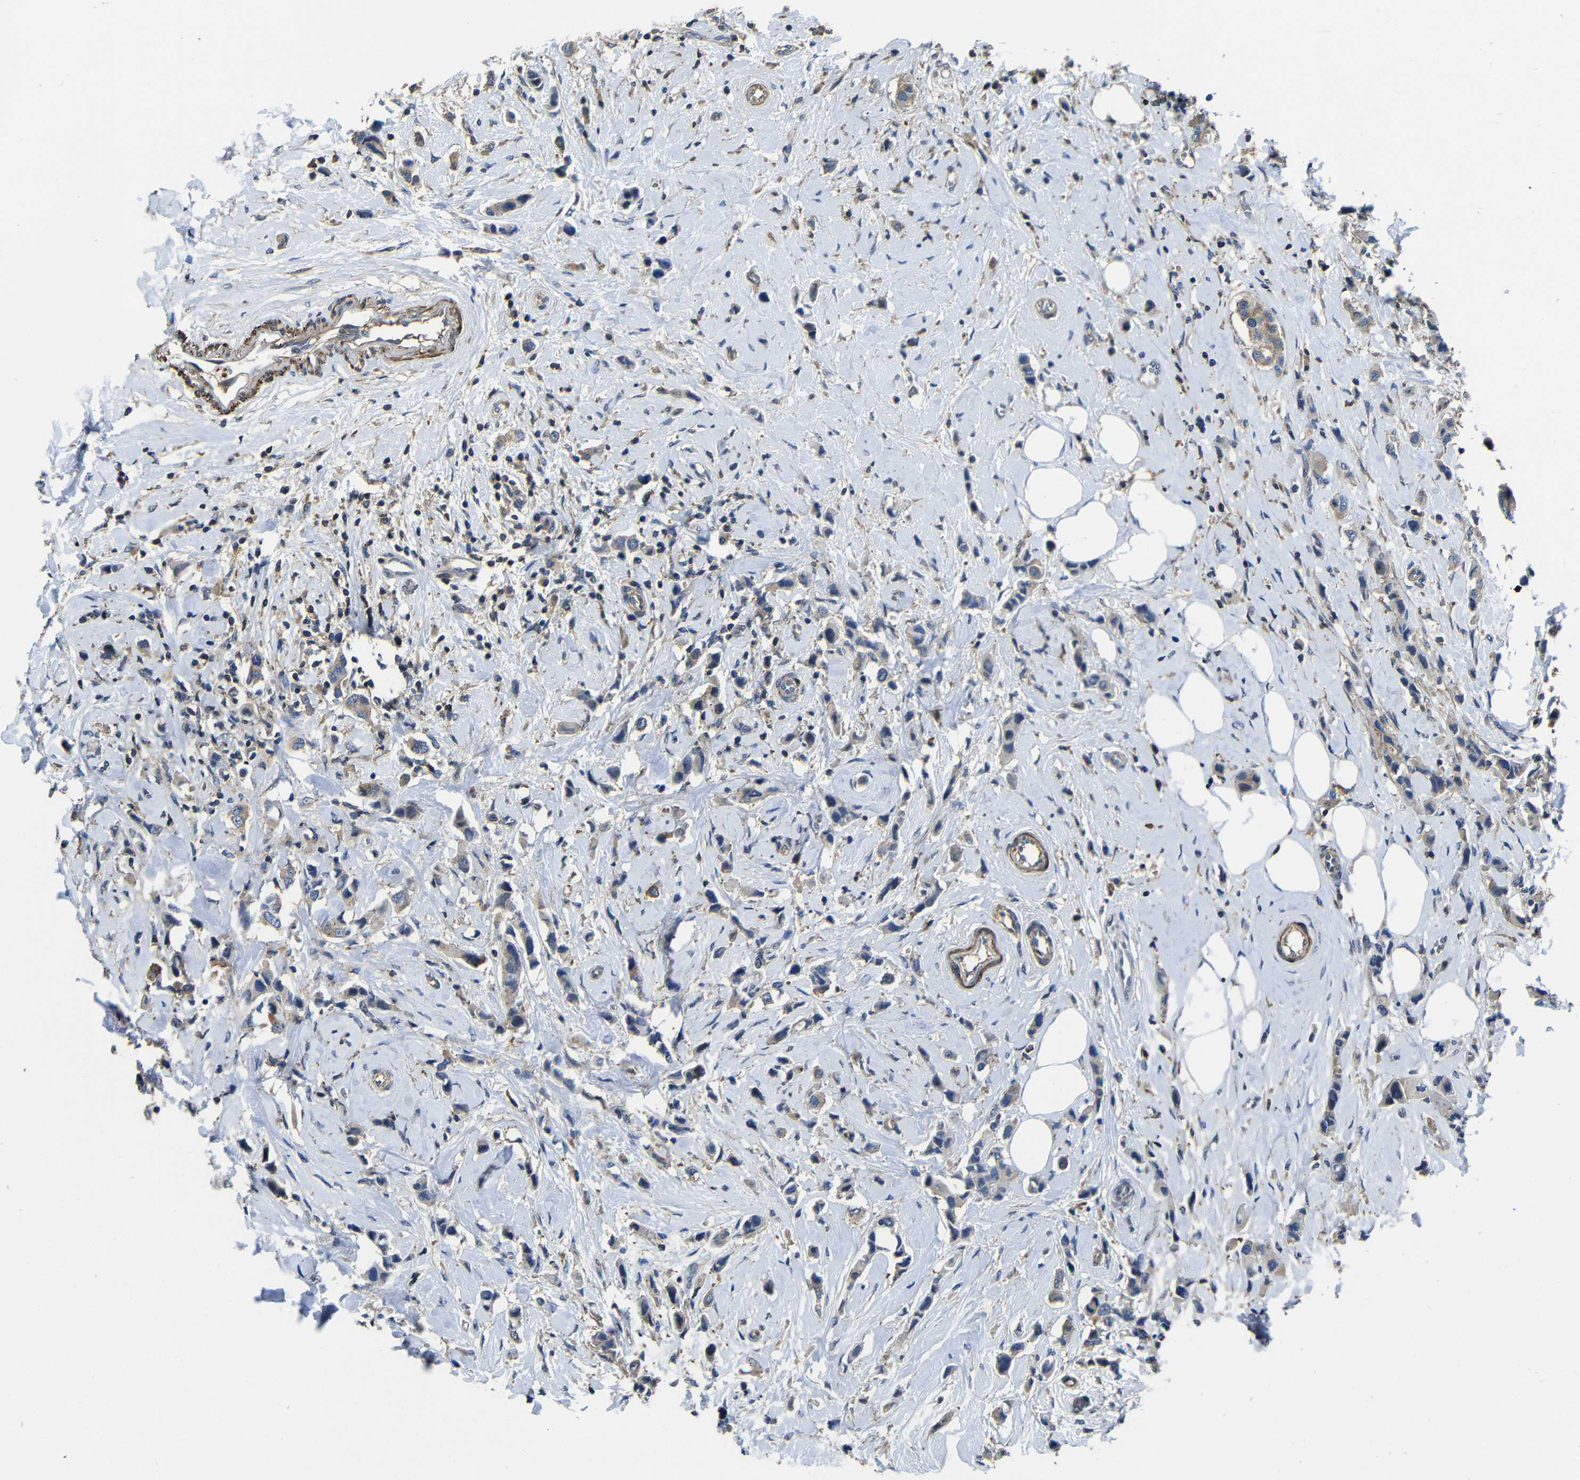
{"staining": {"intensity": "moderate", "quantity": ">75%", "location": "cytoplasmic/membranous"}, "tissue": "breast cancer", "cell_type": "Tumor cells", "image_type": "cancer", "snomed": [{"axis": "morphology", "description": "Normal tissue, NOS"}, {"axis": "morphology", "description": "Duct carcinoma"}, {"axis": "topography", "description": "Breast"}], "caption": "Immunohistochemical staining of breast cancer (invasive ductal carcinoma) displays medium levels of moderate cytoplasmic/membranous protein positivity in about >75% of tumor cells.", "gene": "GDI1", "patient": {"sex": "female", "age": 50}}